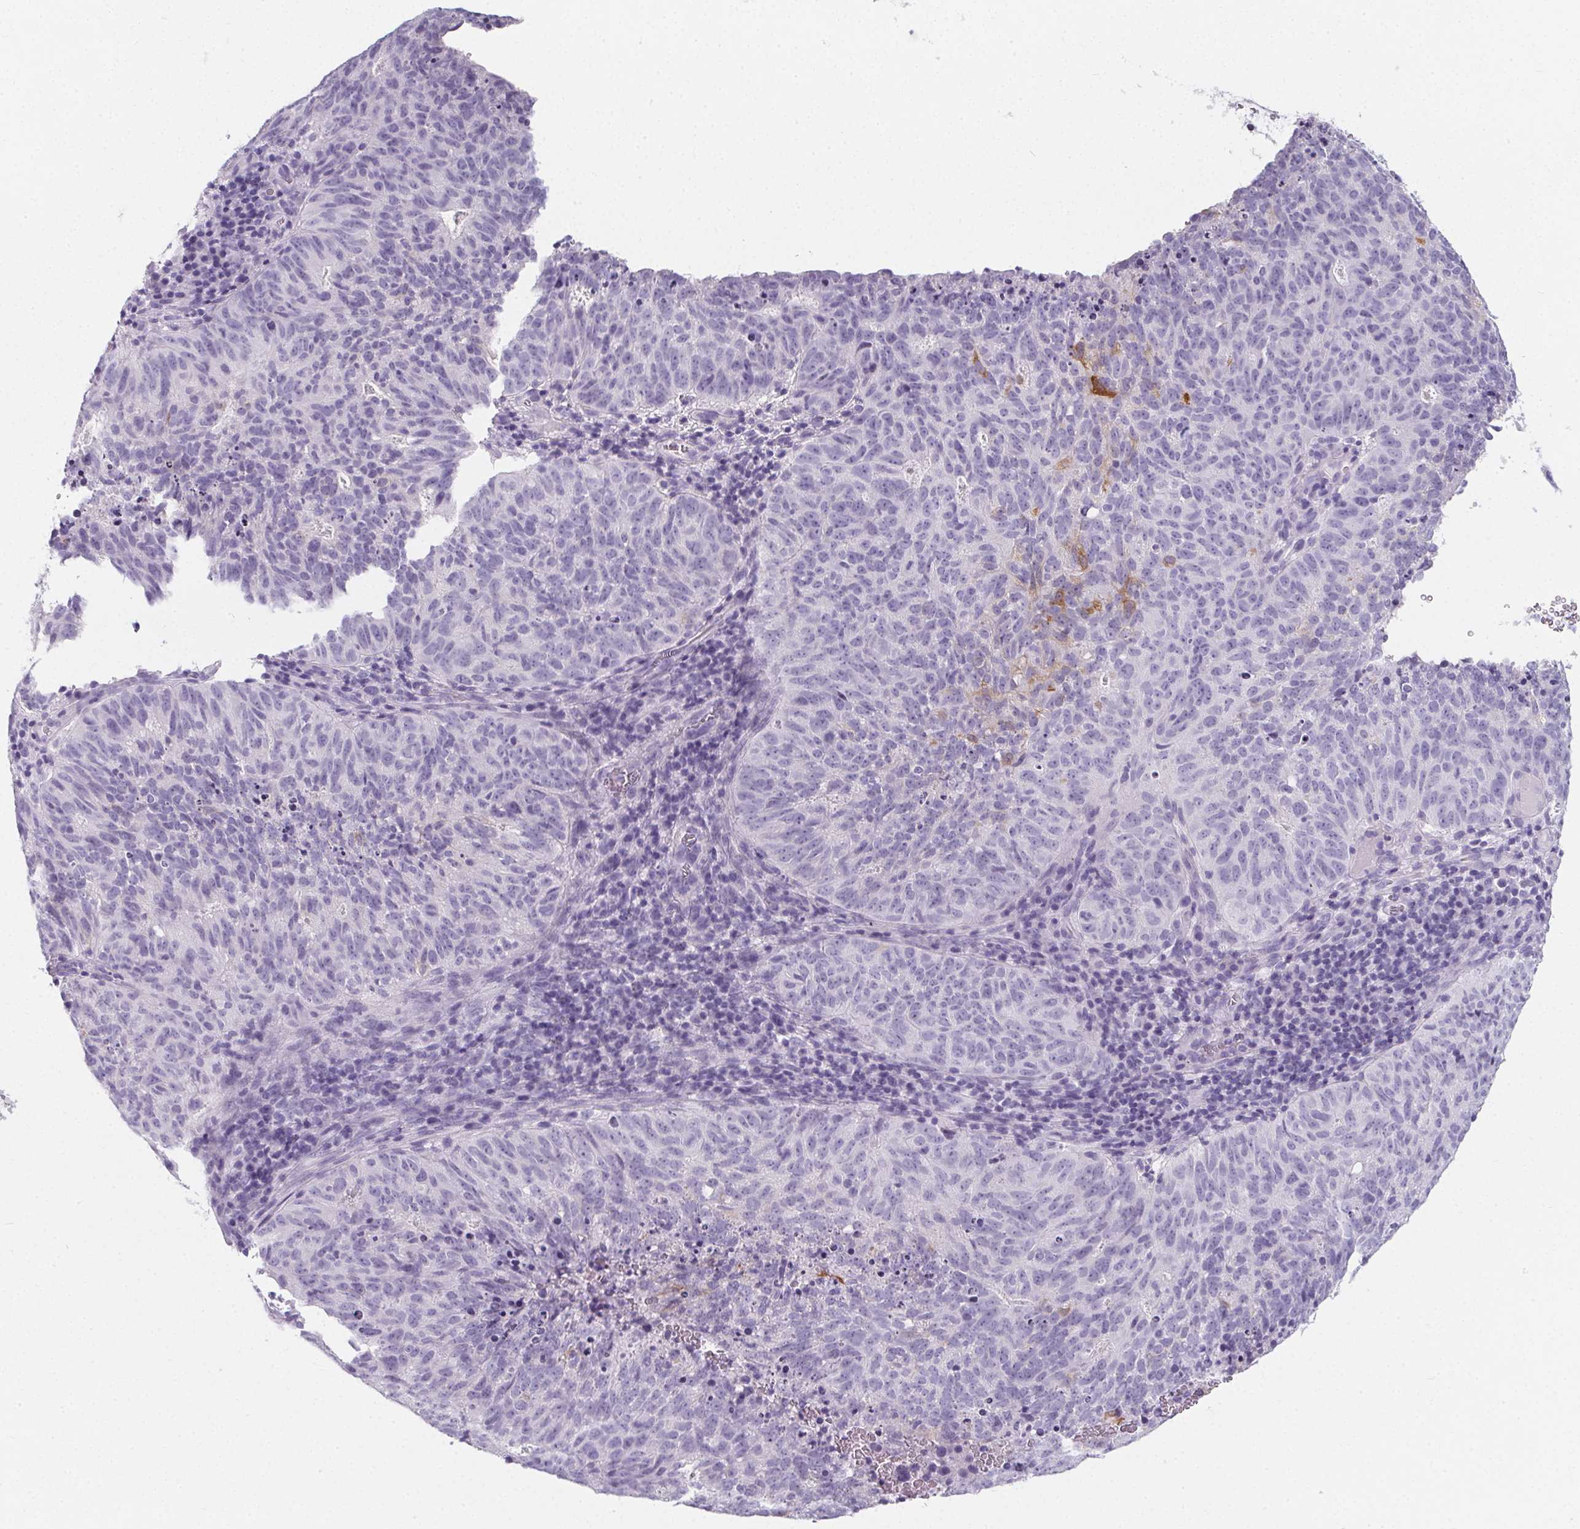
{"staining": {"intensity": "negative", "quantity": "none", "location": "none"}, "tissue": "cervical cancer", "cell_type": "Tumor cells", "image_type": "cancer", "snomed": [{"axis": "morphology", "description": "Adenocarcinoma, NOS"}, {"axis": "topography", "description": "Cervix"}], "caption": "An image of human cervical adenocarcinoma is negative for staining in tumor cells.", "gene": "ADRB1", "patient": {"sex": "female", "age": 38}}